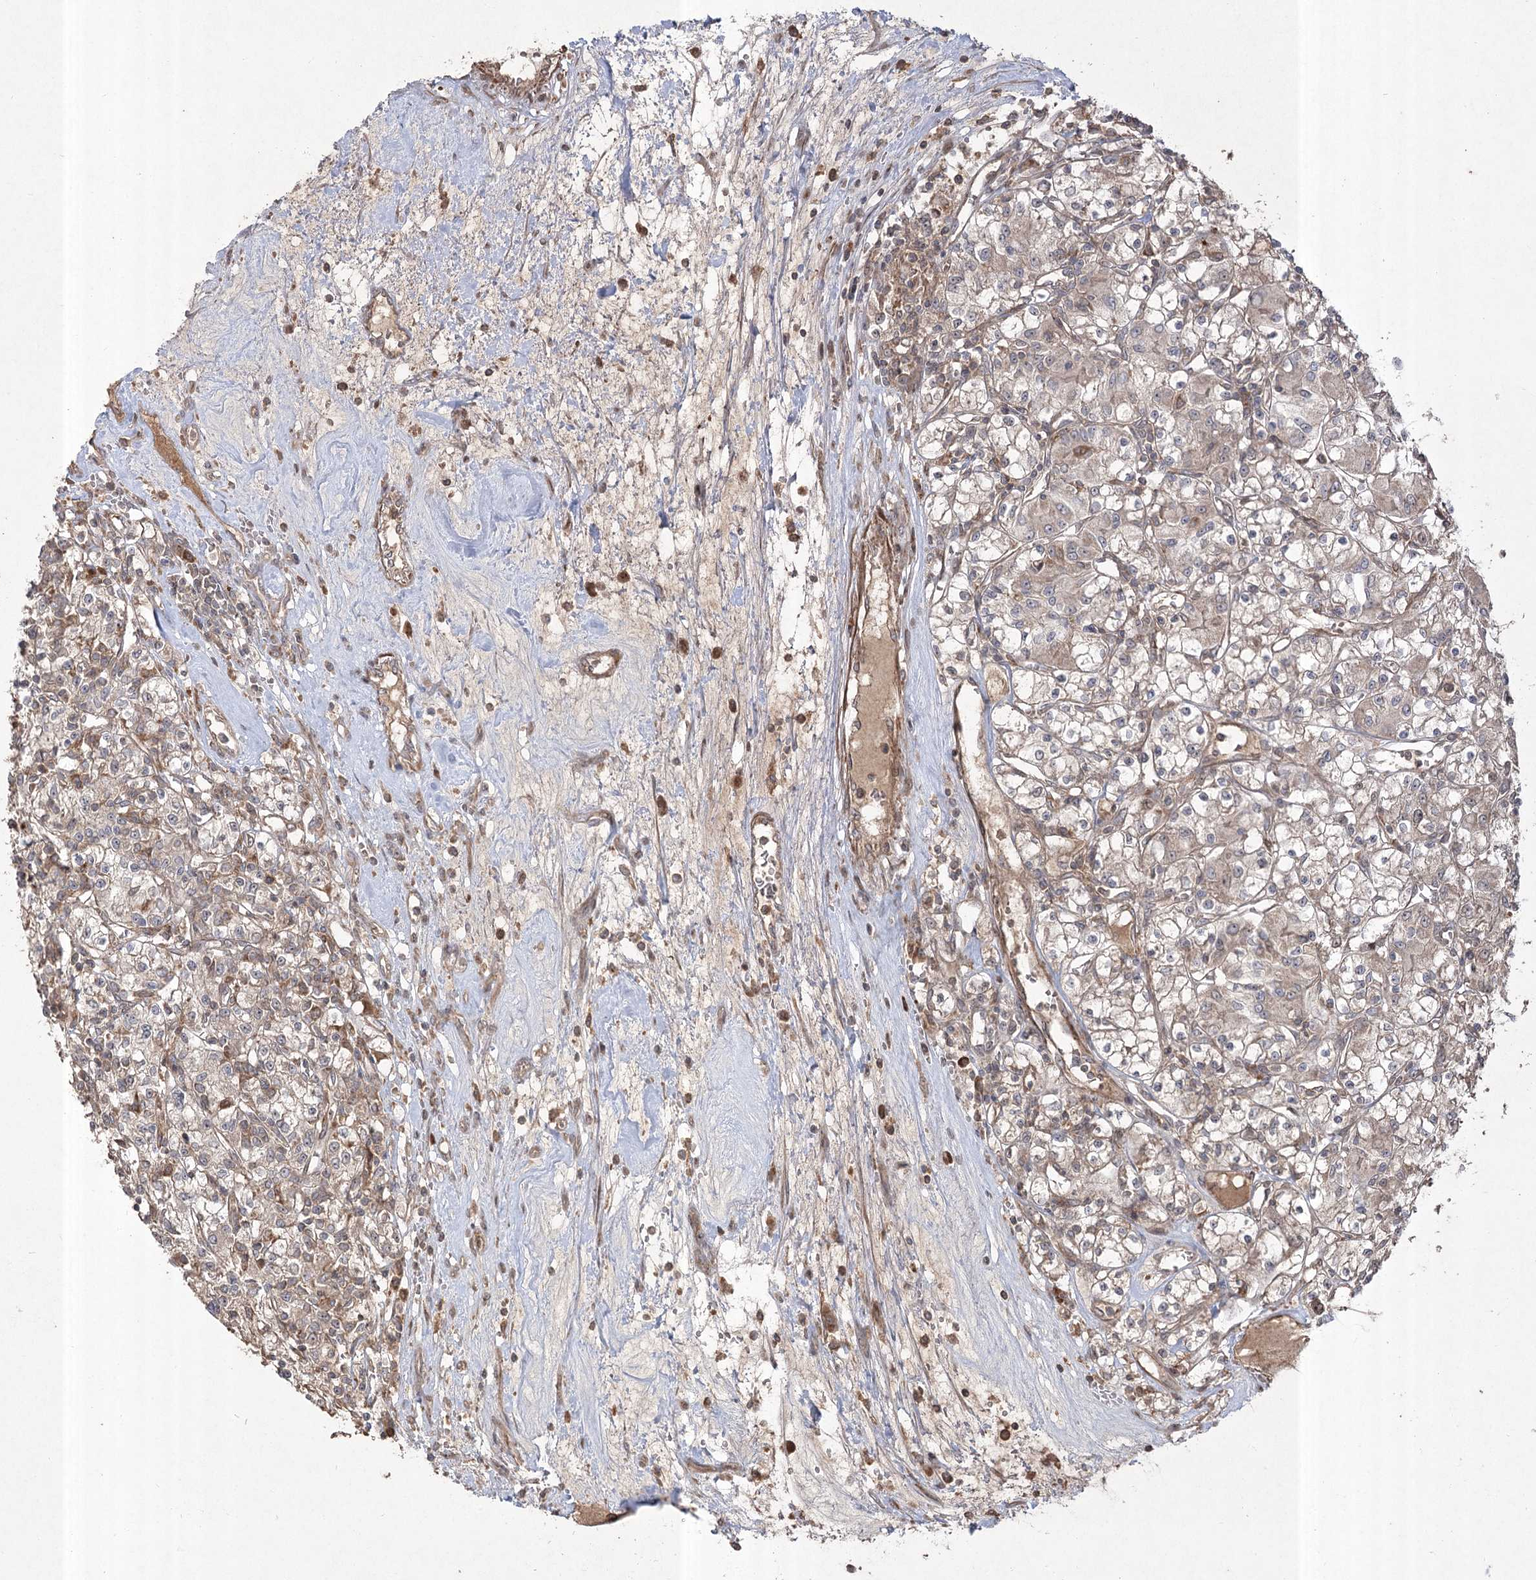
{"staining": {"intensity": "weak", "quantity": "25%-75%", "location": "cytoplasmic/membranous"}, "tissue": "renal cancer", "cell_type": "Tumor cells", "image_type": "cancer", "snomed": [{"axis": "morphology", "description": "Adenocarcinoma, NOS"}, {"axis": "topography", "description": "Kidney"}], "caption": "IHC (DAB) staining of renal cancer (adenocarcinoma) demonstrates weak cytoplasmic/membranous protein staining in approximately 25%-75% of tumor cells.", "gene": "CPLANE1", "patient": {"sex": "female", "age": 59}}